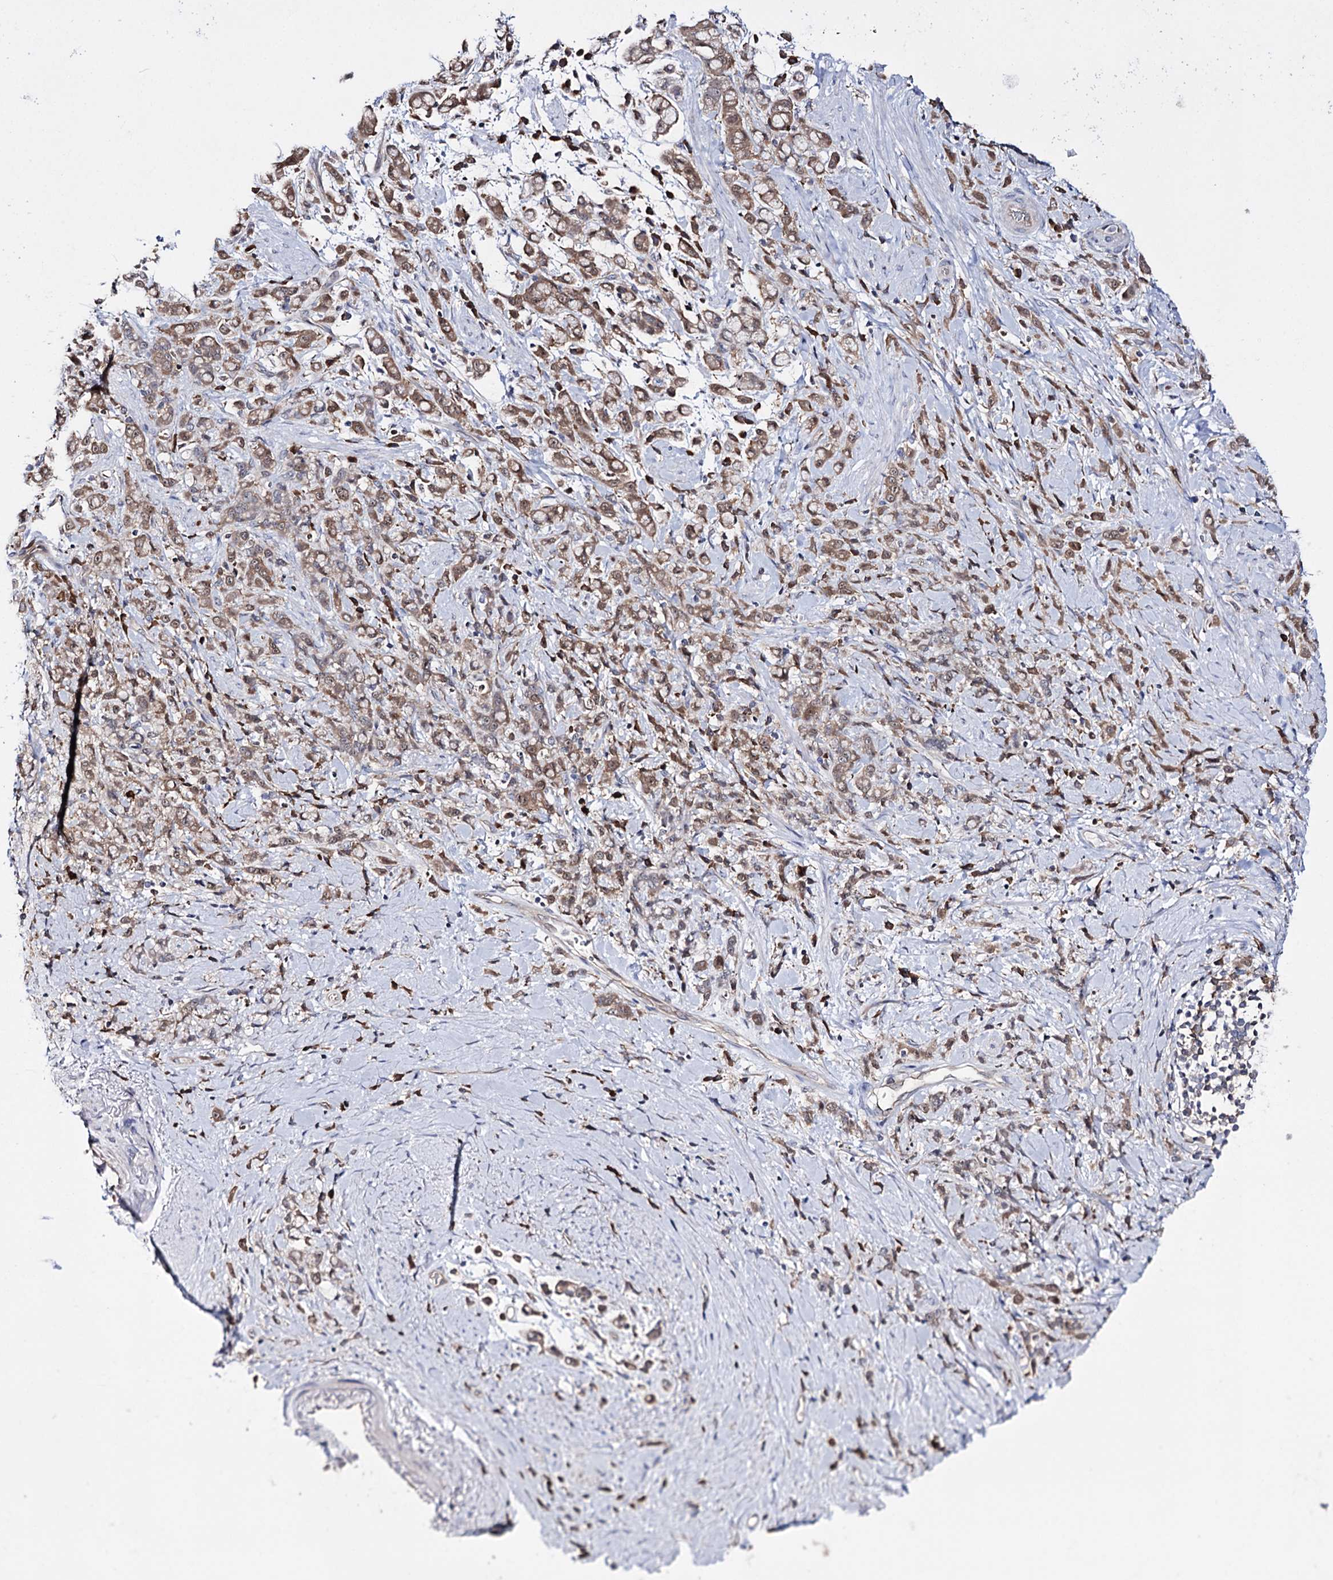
{"staining": {"intensity": "moderate", "quantity": ">75%", "location": "cytoplasmic/membranous,nuclear"}, "tissue": "stomach cancer", "cell_type": "Tumor cells", "image_type": "cancer", "snomed": [{"axis": "morphology", "description": "Adenocarcinoma, NOS"}, {"axis": "topography", "description": "Stomach"}], "caption": "Immunohistochemistry (IHC) photomicrograph of stomach cancer (adenocarcinoma) stained for a protein (brown), which reveals medium levels of moderate cytoplasmic/membranous and nuclear positivity in approximately >75% of tumor cells.", "gene": "PTER", "patient": {"sex": "female", "age": 60}}